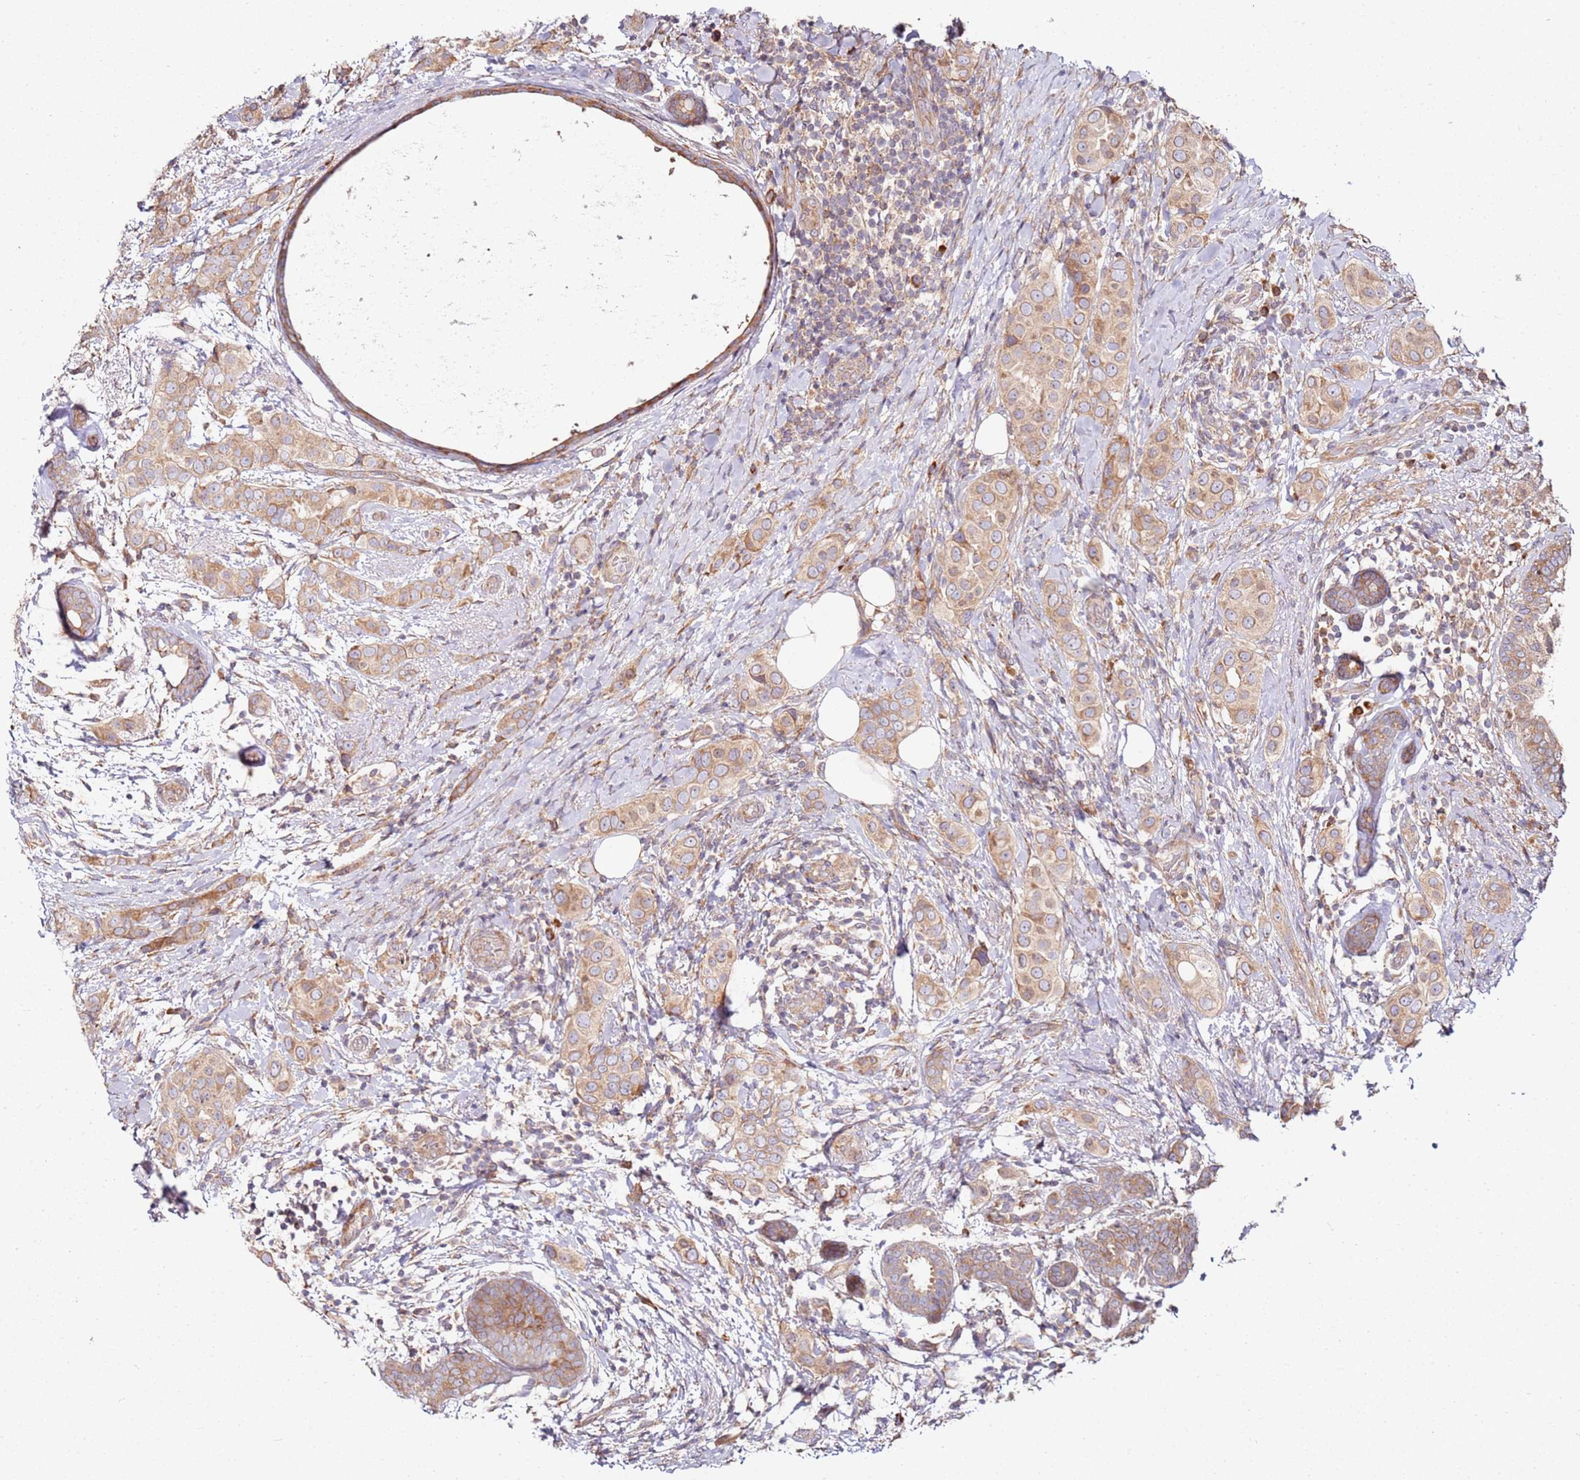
{"staining": {"intensity": "moderate", "quantity": ">75%", "location": "cytoplasmic/membranous"}, "tissue": "breast cancer", "cell_type": "Tumor cells", "image_type": "cancer", "snomed": [{"axis": "morphology", "description": "Lobular carcinoma"}, {"axis": "topography", "description": "Breast"}], "caption": "Immunohistochemical staining of human breast cancer (lobular carcinoma) displays medium levels of moderate cytoplasmic/membranous protein expression in approximately >75% of tumor cells. (DAB IHC, brown staining for protein, blue staining for nuclei).", "gene": "RPS3A", "patient": {"sex": "female", "age": 51}}